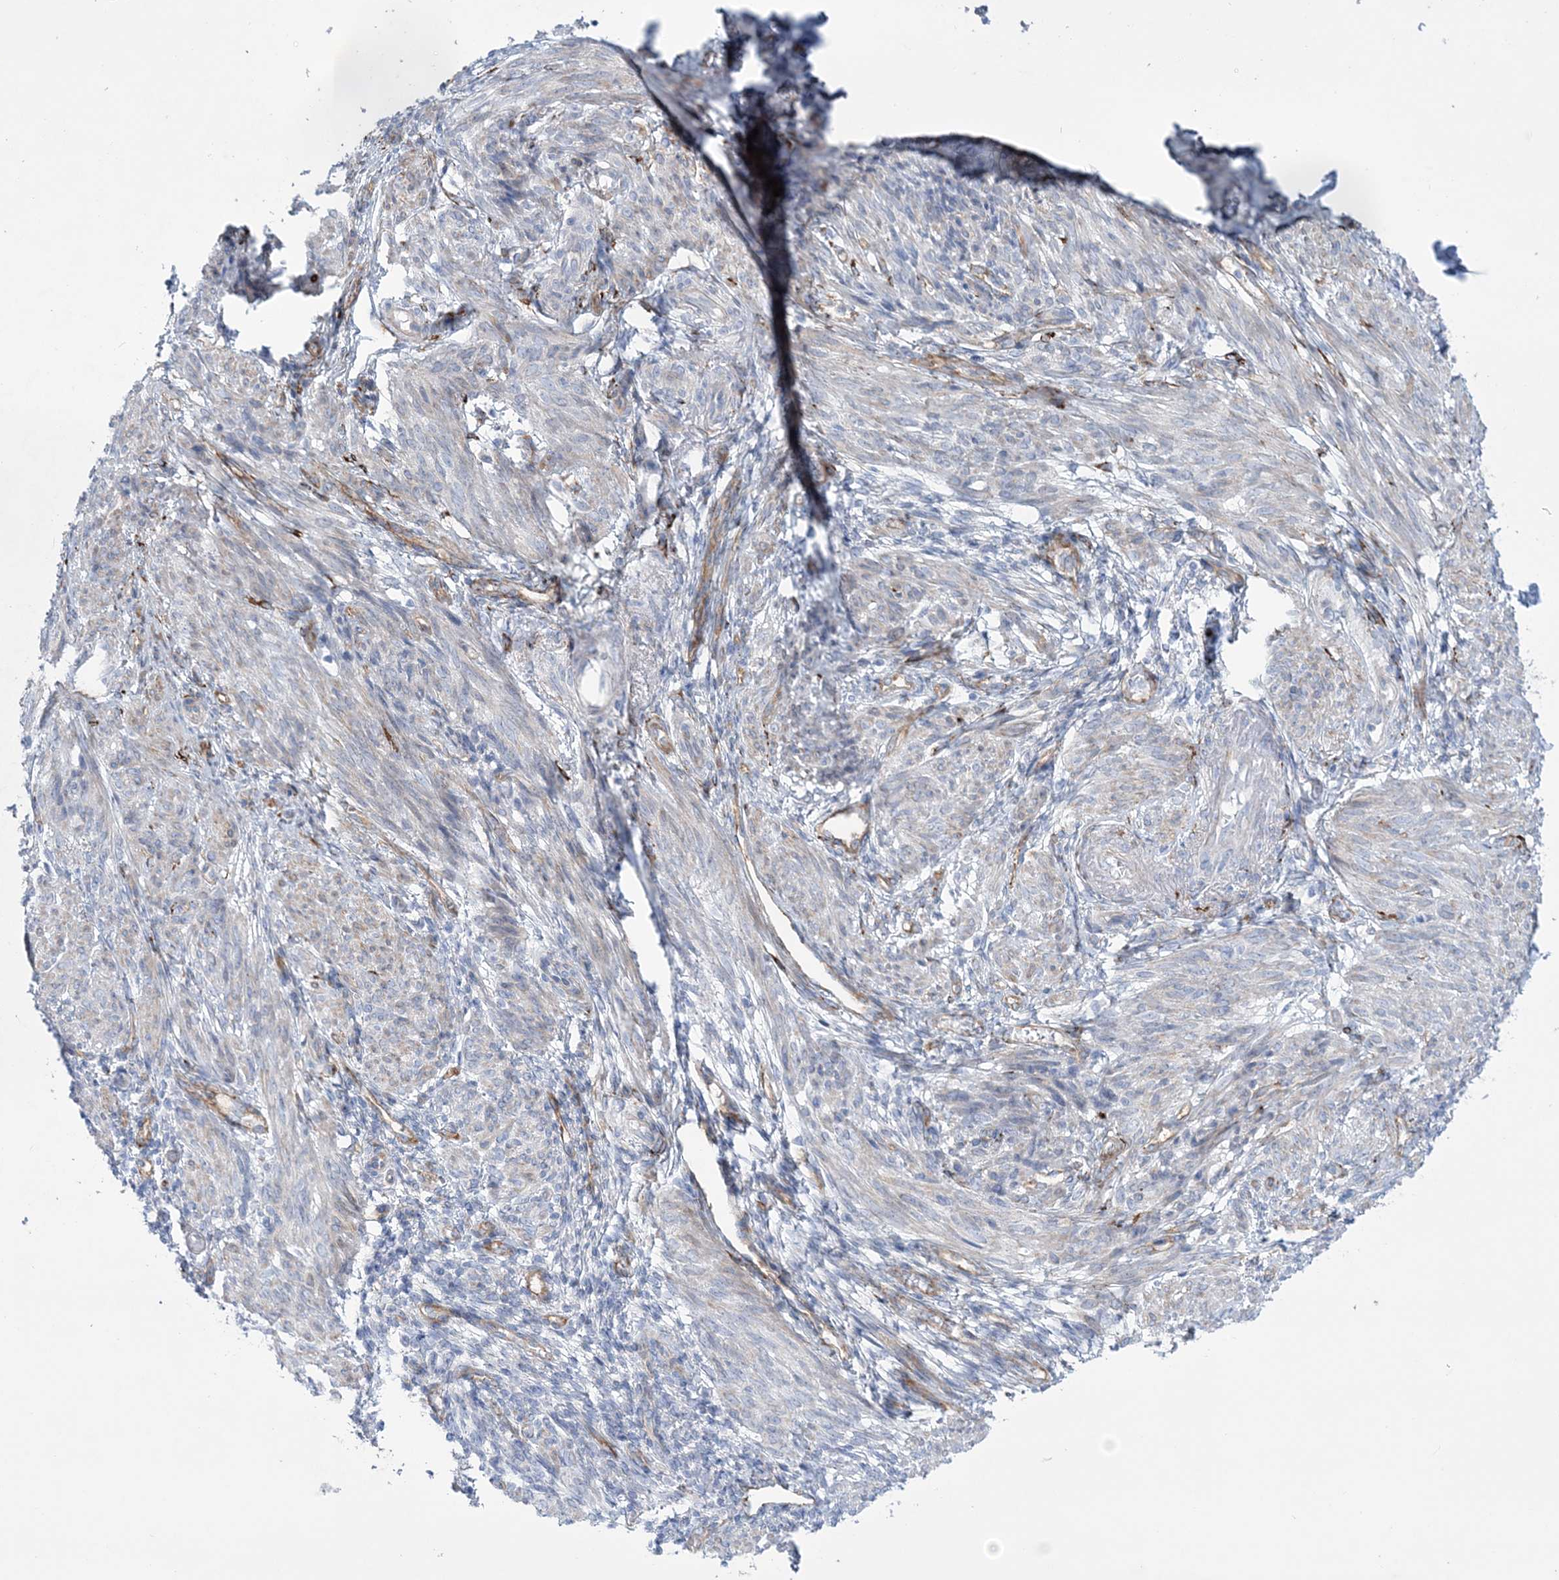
{"staining": {"intensity": "negative", "quantity": "none", "location": "none"}, "tissue": "smooth muscle", "cell_type": "Smooth muscle cells", "image_type": "normal", "snomed": [{"axis": "morphology", "description": "Normal tissue, NOS"}, {"axis": "topography", "description": "Smooth muscle"}], "caption": "This is an immunohistochemistry photomicrograph of unremarkable smooth muscle. There is no positivity in smooth muscle cells.", "gene": "RAB11FIP5", "patient": {"sex": "female", "age": 39}}